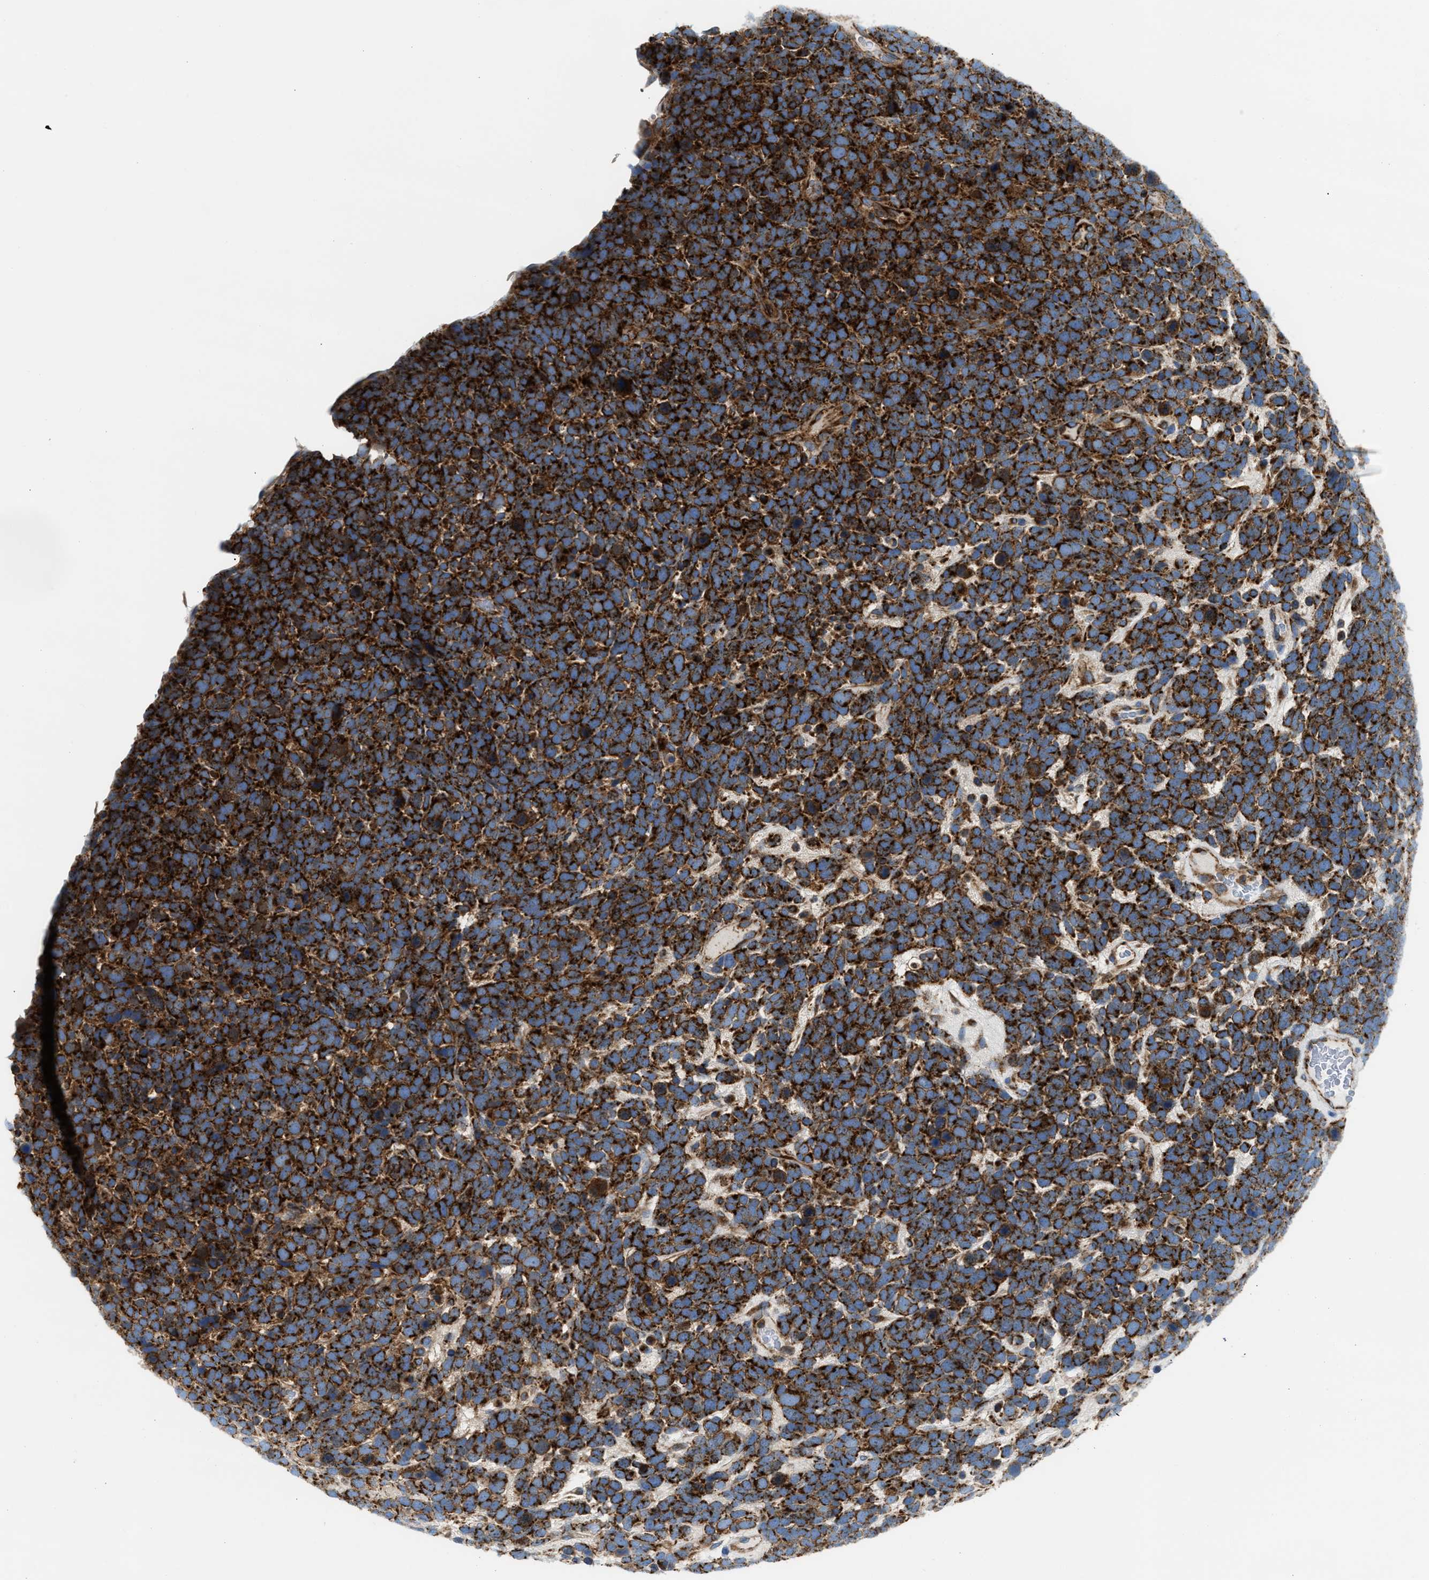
{"staining": {"intensity": "strong", "quantity": ">75%", "location": "cytoplasmic/membranous"}, "tissue": "urothelial cancer", "cell_type": "Tumor cells", "image_type": "cancer", "snomed": [{"axis": "morphology", "description": "Urothelial carcinoma, High grade"}, {"axis": "topography", "description": "Urinary bladder"}], "caption": "A photomicrograph of human urothelial cancer stained for a protein displays strong cytoplasmic/membranous brown staining in tumor cells.", "gene": "TBC1D15", "patient": {"sex": "female", "age": 82}}